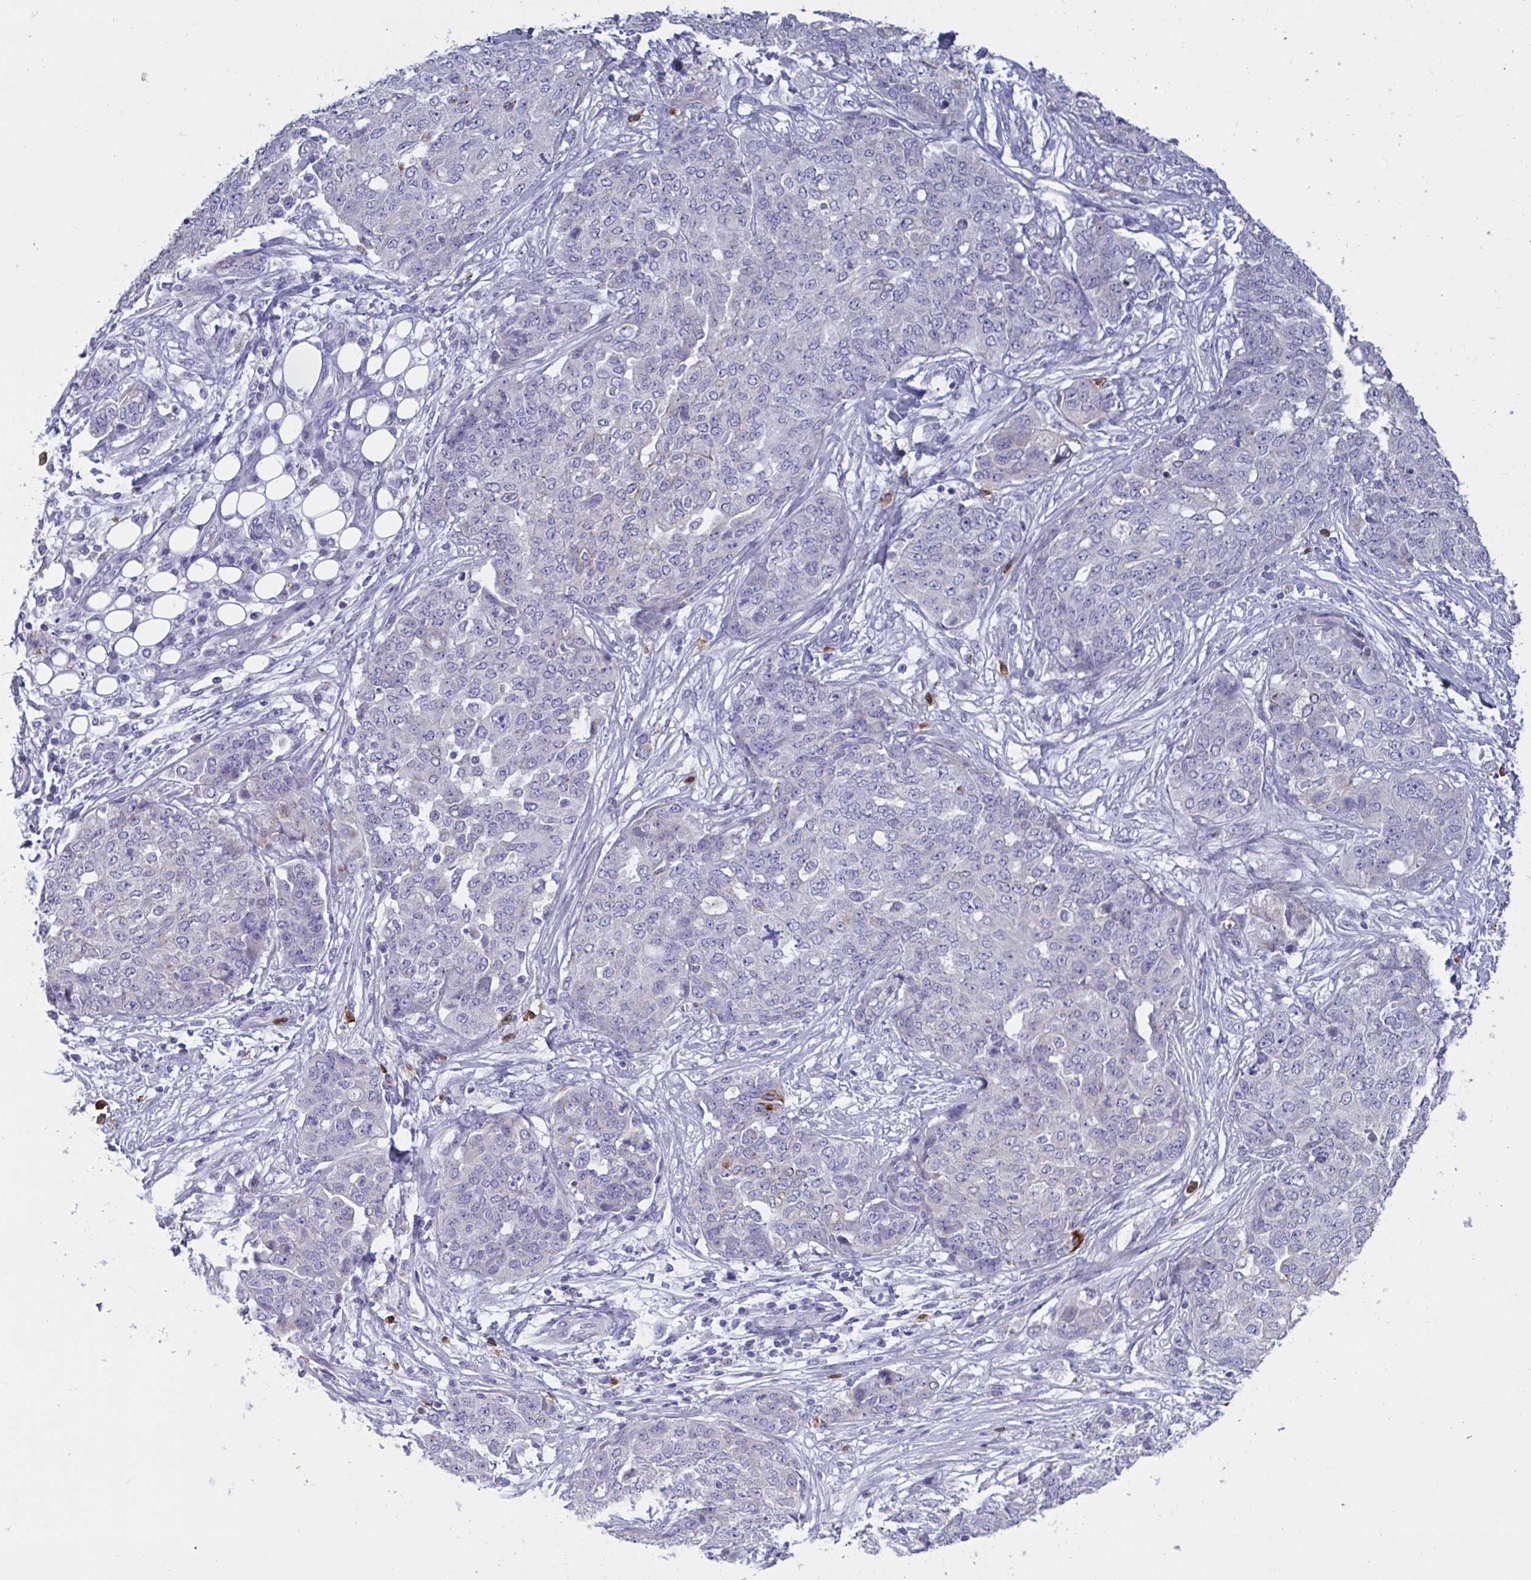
{"staining": {"intensity": "negative", "quantity": "none", "location": "none"}, "tissue": "ovarian cancer", "cell_type": "Tumor cells", "image_type": "cancer", "snomed": [{"axis": "morphology", "description": "Cystadenocarcinoma, serous, NOS"}, {"axis": "topography", "description": "Soft tissue"}, {"axis": "topography", "description": "Ovary"}], "caption": "This is a micrograph of immunohistochemistry (IHC) staining of serous cystadenocarcinoma (ovarian), which shows no positivity in tumor cells. (DAB immunohistochemistry, high magnification).", "gene": "TAS2R38", "patient": {"sex": "female", "age": 57}}